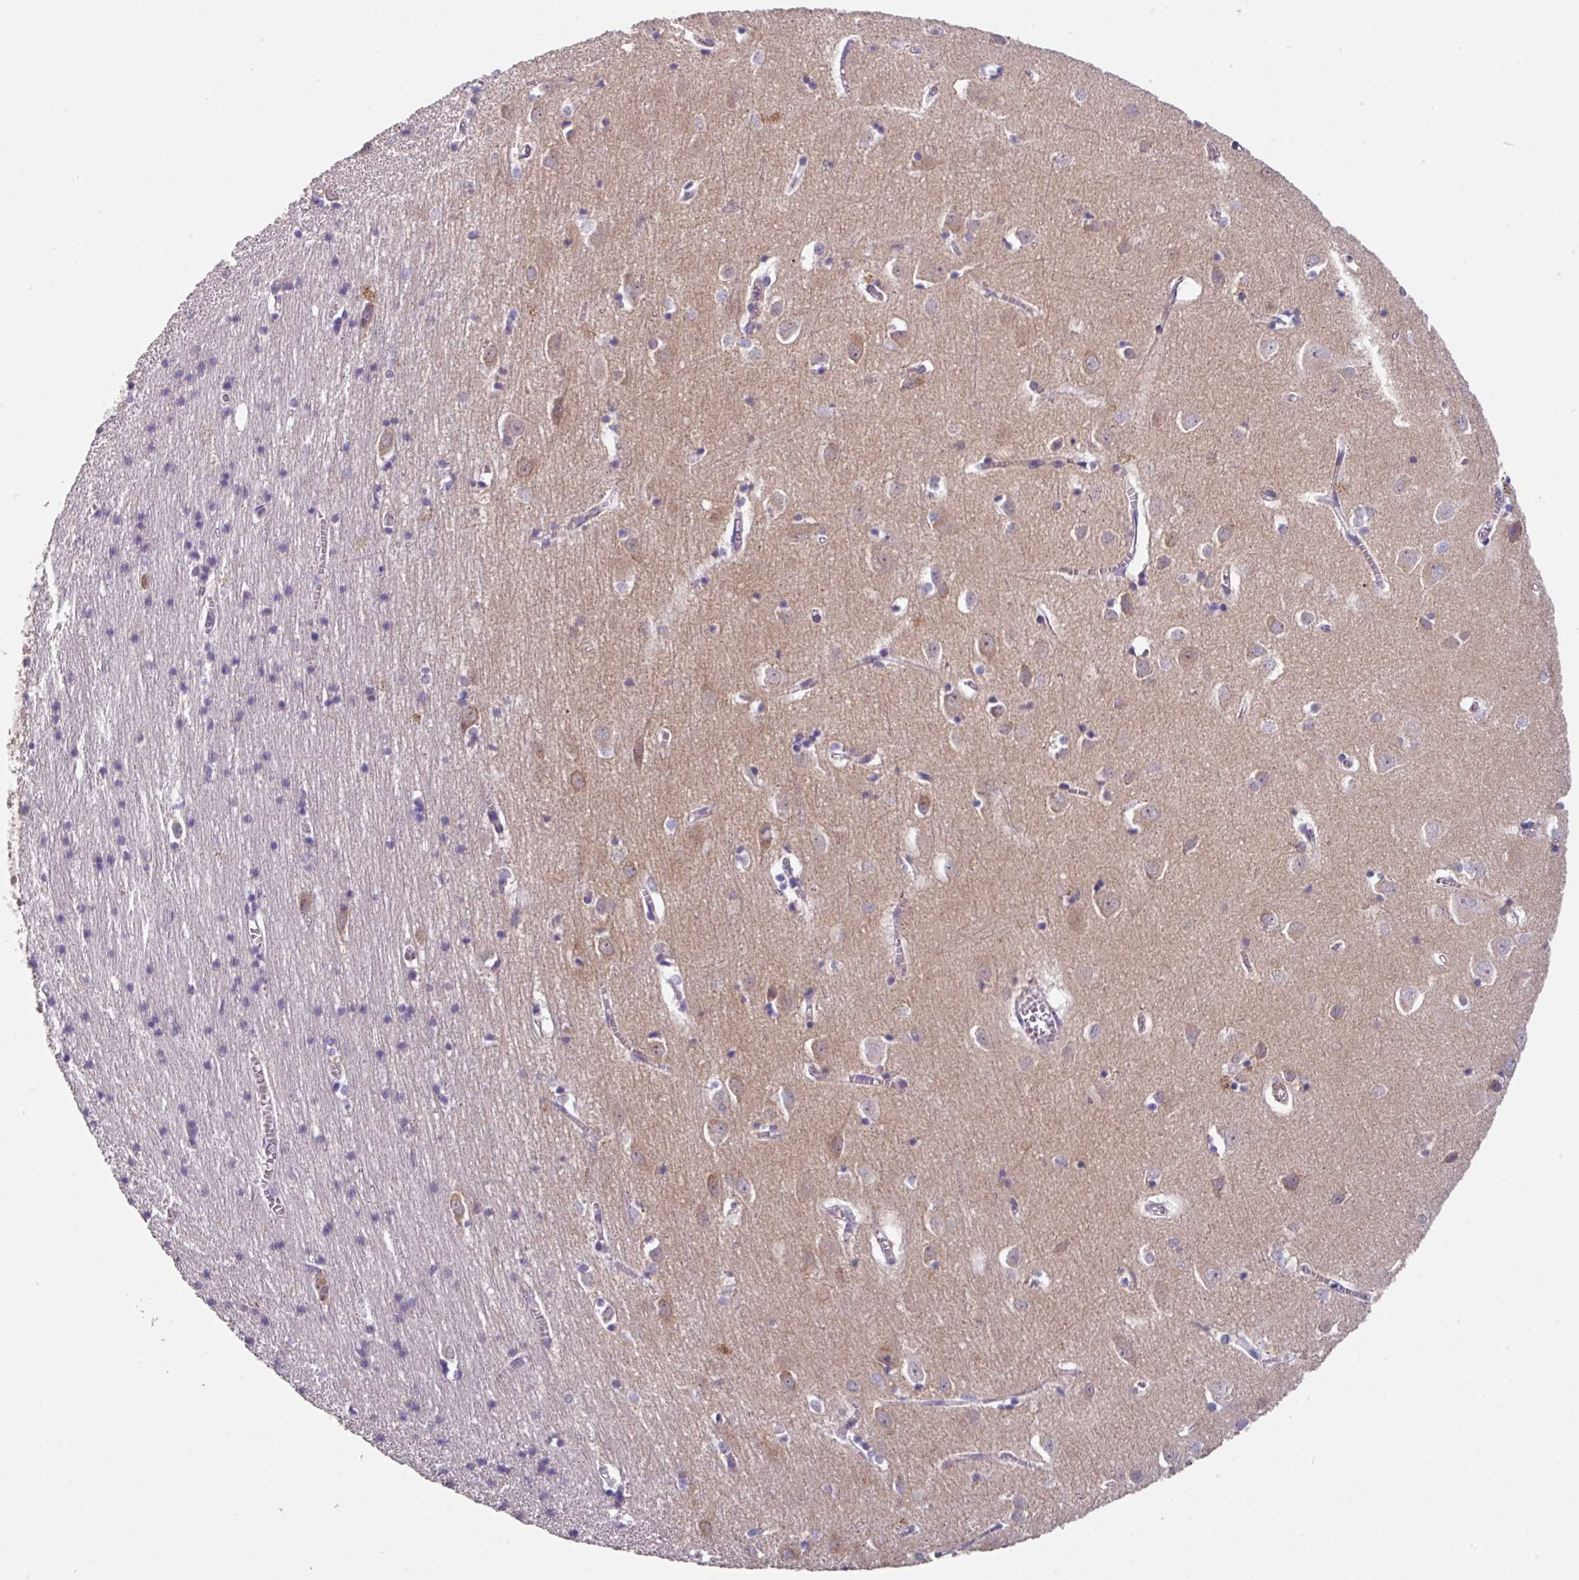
{"staining": {"intensity": "negative", "quantity": "none", "location": "none"}, "tissue": "cerebral cortex", "cell_type": "Endothelial cells", "image_type": "normal", "snomed": [{"axis": "morphology", "description": "Normal tissue, NOS"}, {"axis": "topography", "description": "Cerebral cortex"}], "caption": "Cerebral cortex stained for a protein using IHC exhibits no expression endothelial cells.", "gene": "EIF4B", "patient": {"sex": "male", "age": 70}}